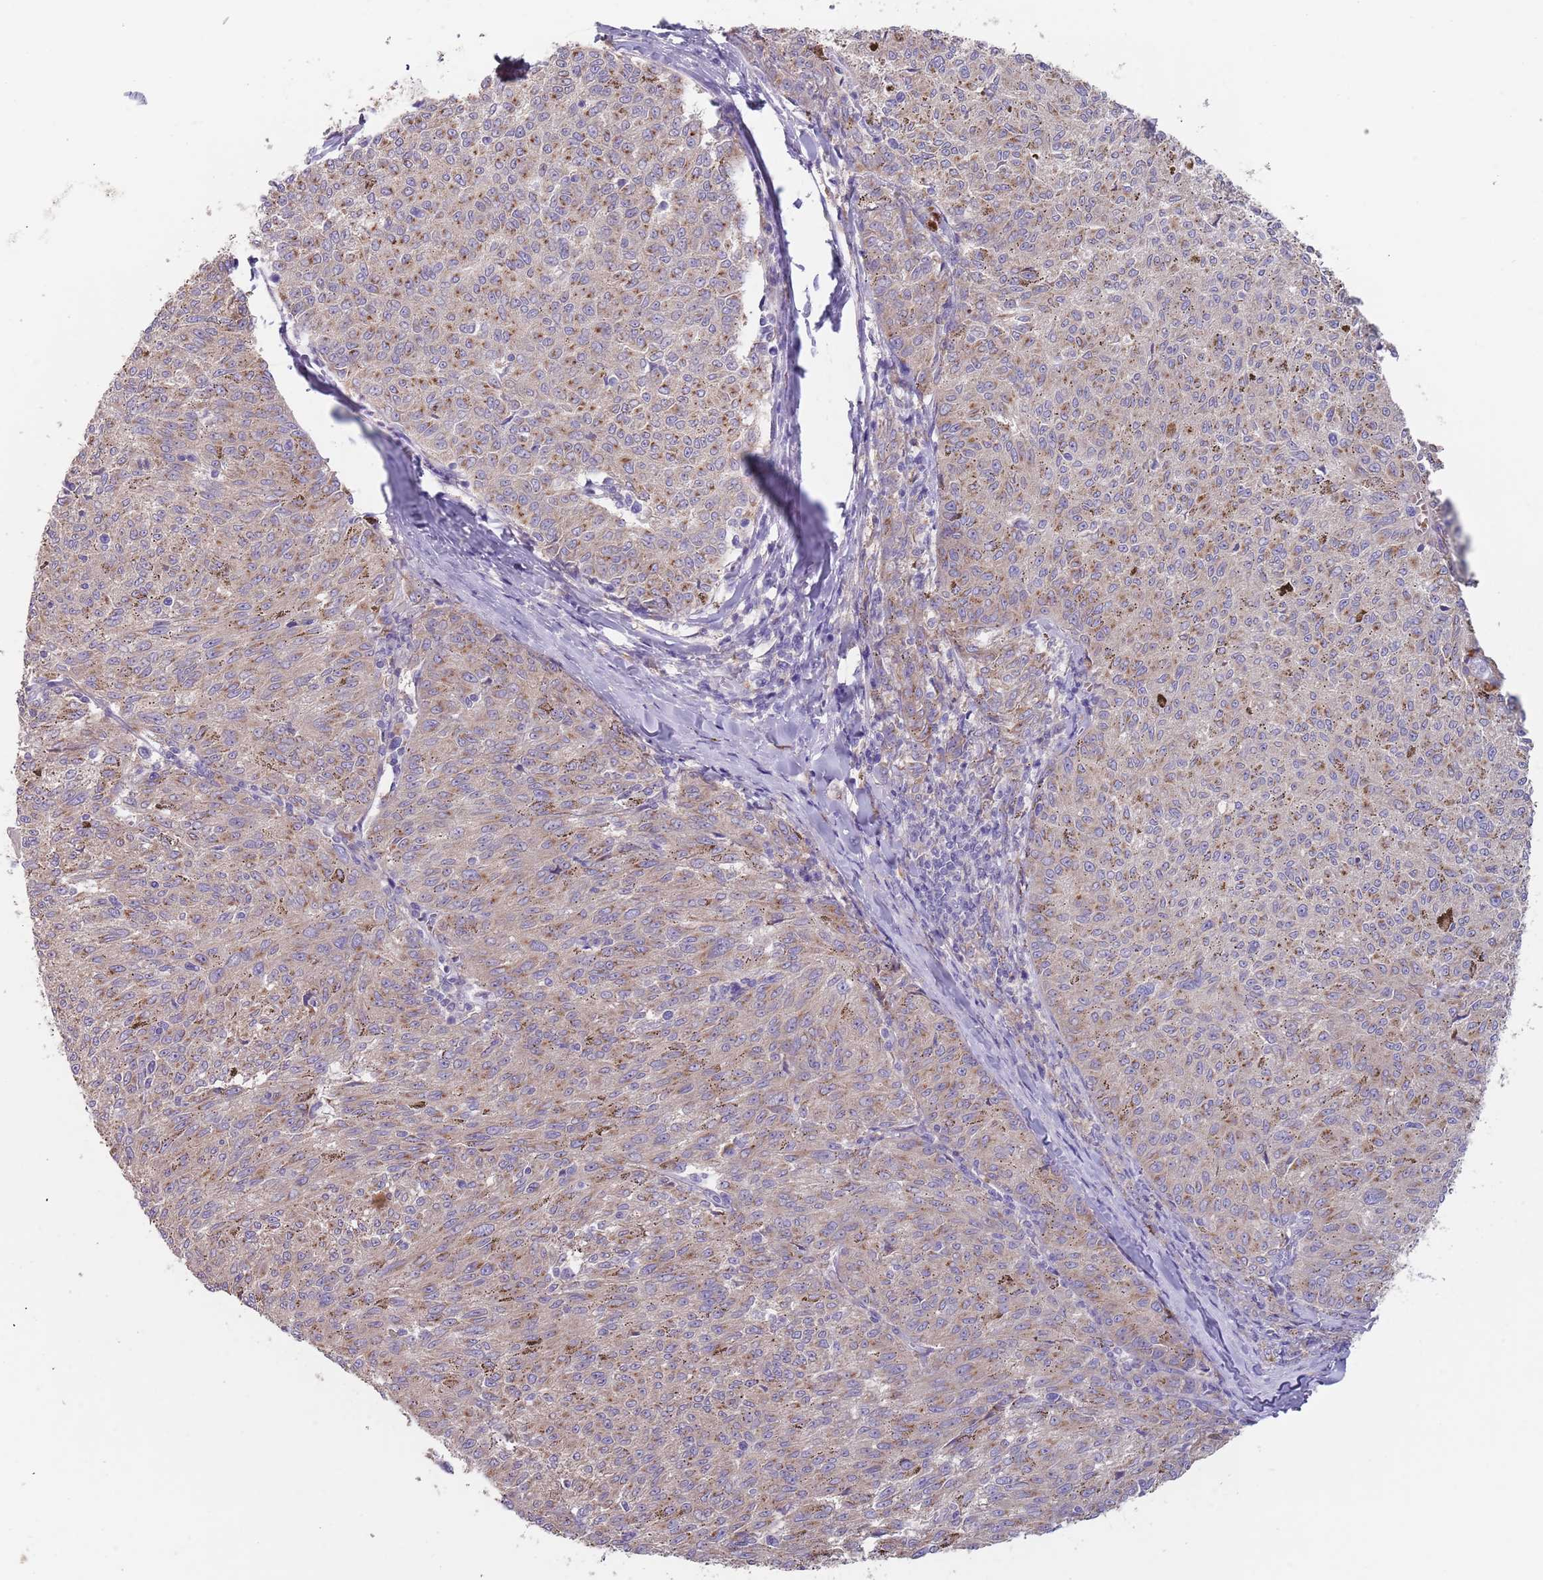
{"staining": {"intensity": "moderate", "quantity": "25%-75%", "location": "cytoplasmic/membranous"}, "tissue": "melanoma", "cell_type": "Tumor cells", "image_type": "cancer", "snomed": [{"axis": "morphology", "description": "Malignant melanoma, NOS"}, {"axis": "topography", "description": "Skin"}], "caption": "Approximately 25%-75% of tumor cells in melanoma exhibit moderate cytoplasmic/membranous protein positivity as visualized by brown immunohistochemical staining.", "gene": "TMEM251", "patient": {"sex": "female", "age": 72}}